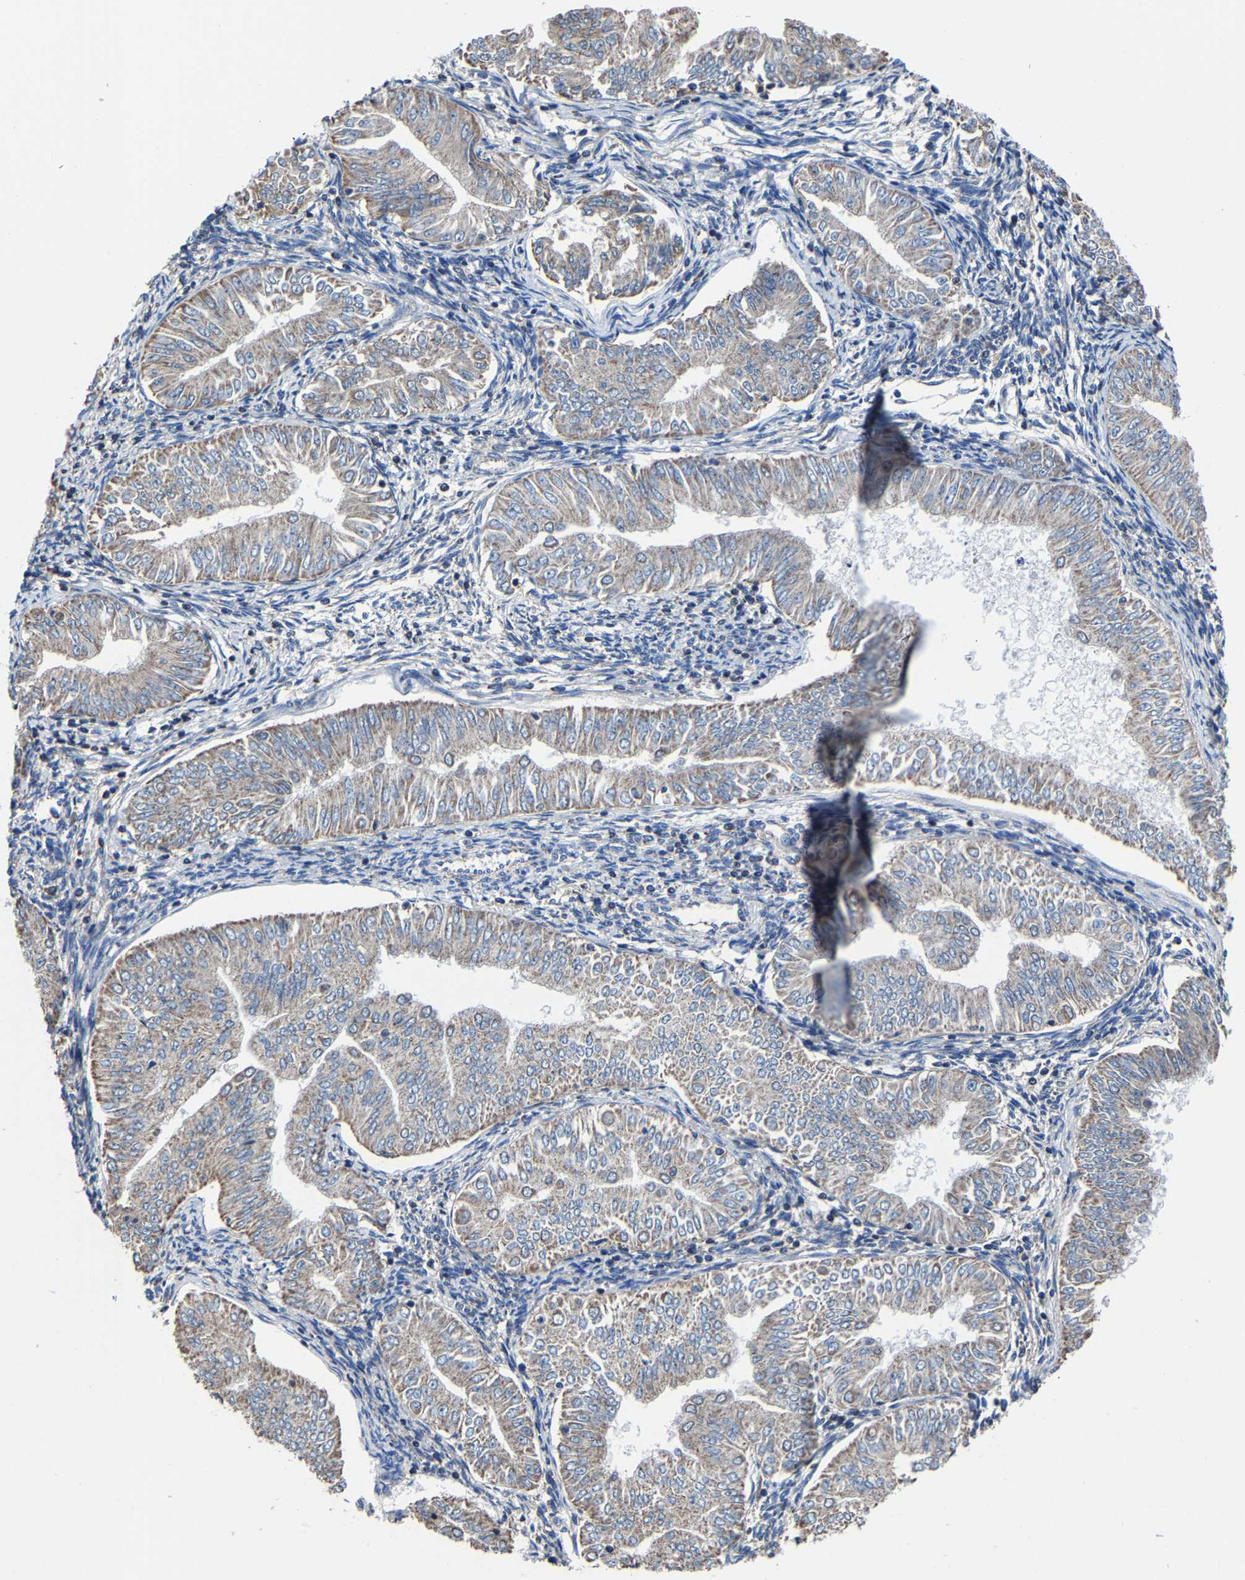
{"staining": {"intensity": "moderate", "quantity": "25%-75%", "location": "cytoplasmic/membranous"}, "tissue": "endometrial cancer", "cell_type": "Tumor cells", "image_type": "cancer", "snomed": [{"axis": "morphology", "description": "Normal tissue, NOS"}, {"axis": "morphology", "description": "Adenocarcinoma, NOS"}, {"axis": "topography", "description": "Endometrium"}], "caption": "Human endometrial cancer (adenocarcinoma) stained with a protein marker reveals moderate staining in tumor cells.", "gene": "ZCCHC7", "patient": {"sex": "female", "age": 53}}